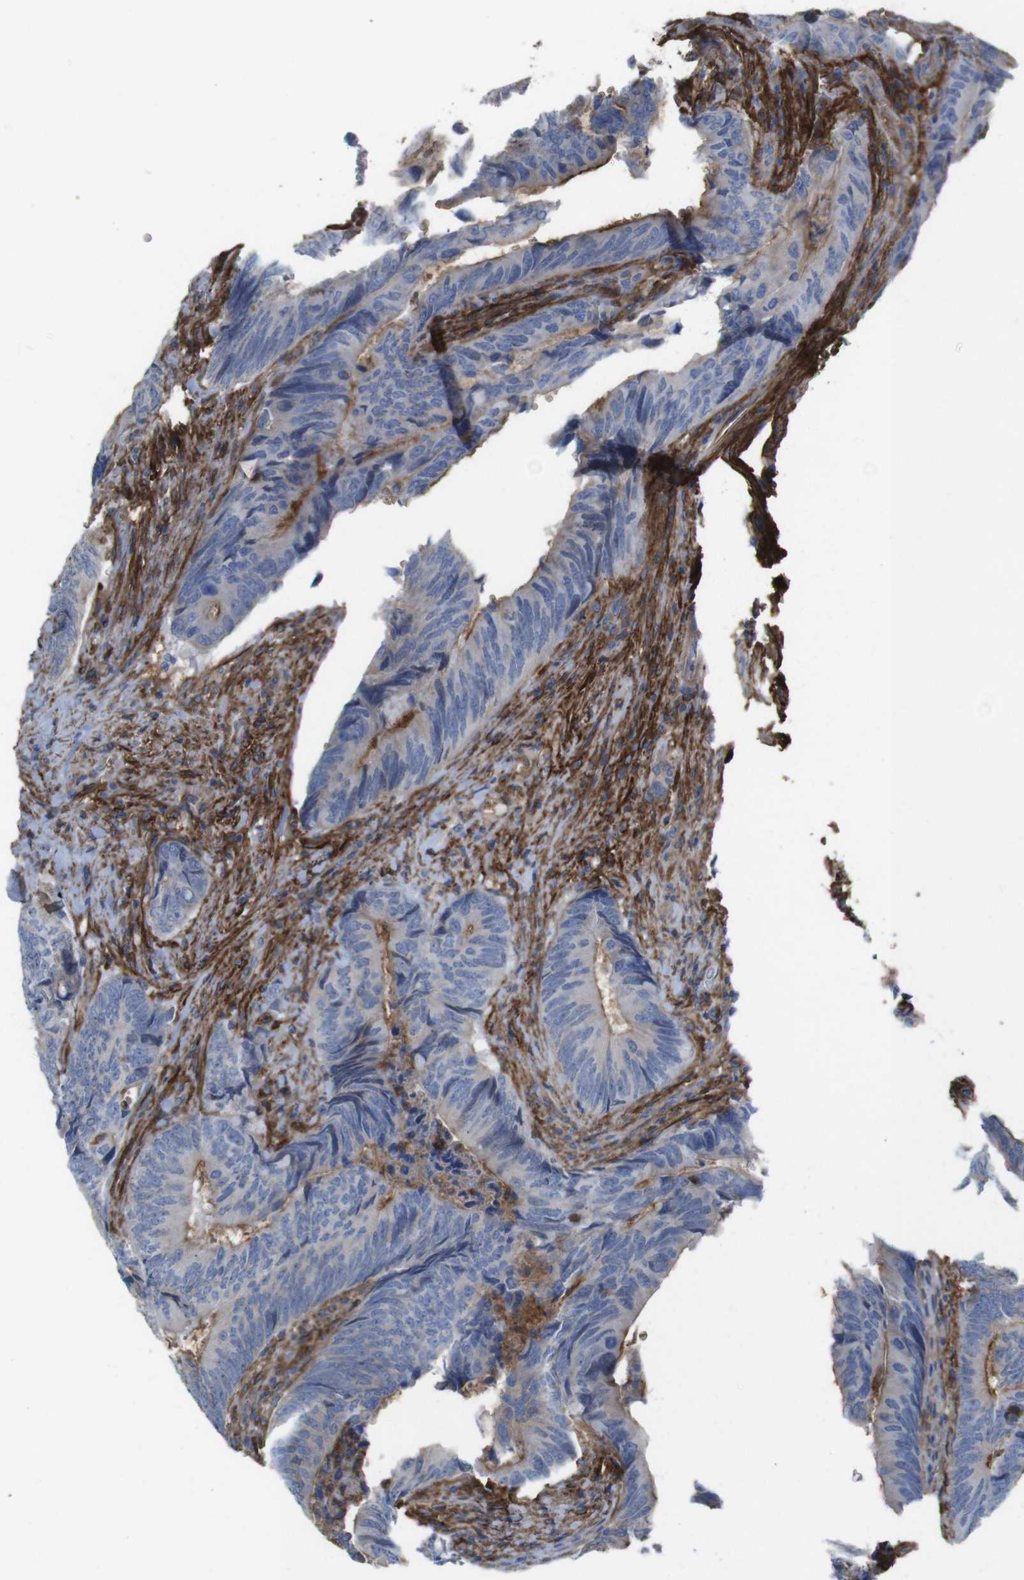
{"staining": {"intensity": "moderate", "quantity": "25%-75%", "location": "cytoplasmic/membranous"}, "tissue": "colorectal cancer", "cell_type": "Tumor cells", "image_type": "cancer", "snomed": [{"axis": "morphology", "description": "Normal tissue, NOS"}, {"axis": "morphology", "description": "Adenocarcinoma, NOS"}, {"axis": "topography", "description": "Colon"}], "caption": "A high-resolution histopathology image shows immunohistochemistry (IHC) staining of colorectal cancer (adenocarcinoma), which demonstrates moderate cytoplasmic/membranous staining in approximately 25%-75% of tumor cells. Nuclei are stained in blue.", "gene": "CYBRD1", "patient": {"sex": "male", "age": 56}}